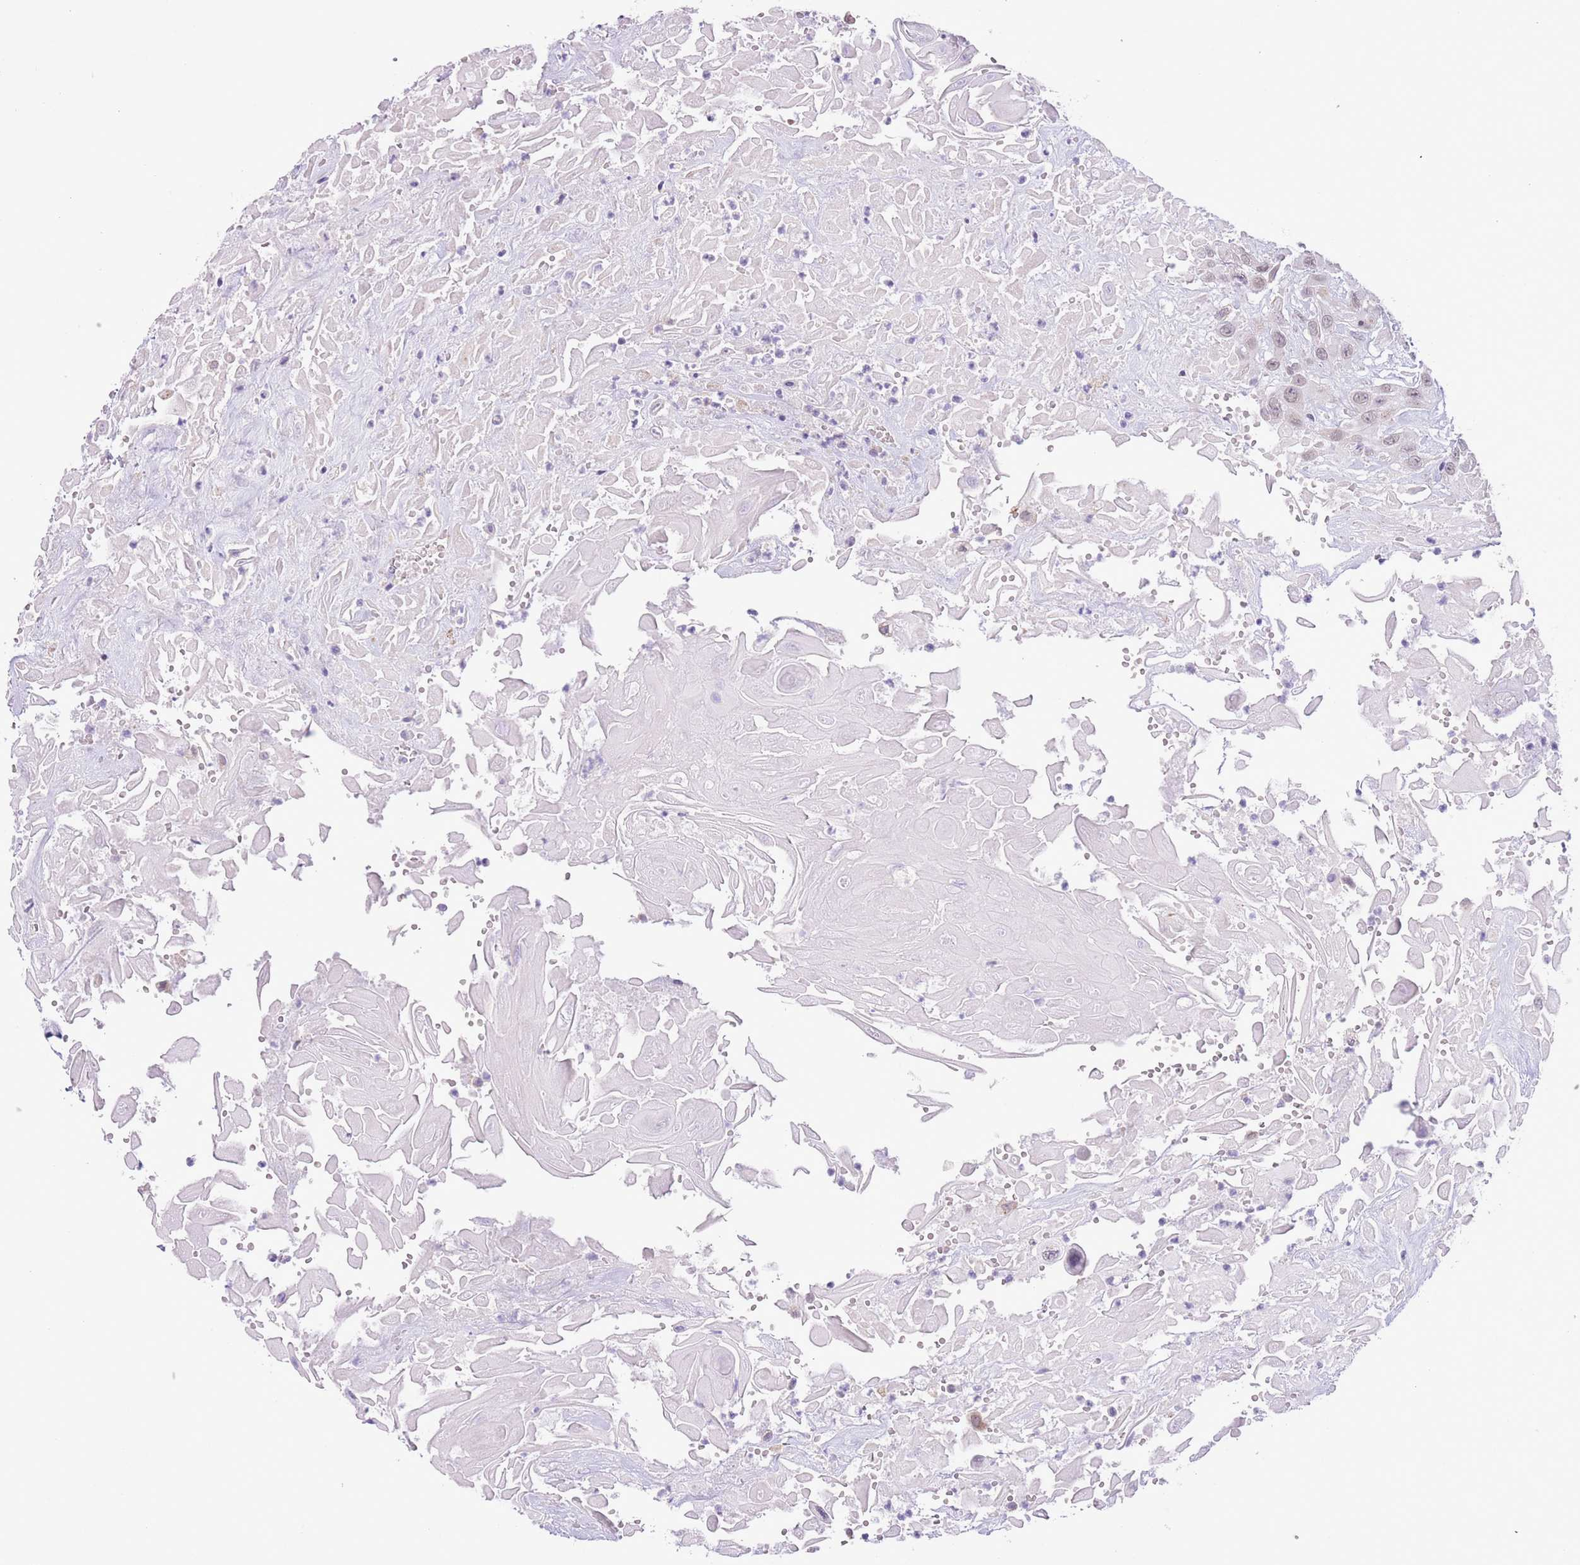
{"staining": {"intensity": "weak", "quantity": ">75%", "location": "nuclear"}, "tissue": "head and neck cancer", "cell_type": "Tumor cells", "image_type": "cancer", "snomed": [{"axis": "morphology", "description": "Squamous cell carcinoma, NOS"}, {"axis": "topography", "description": "Head-Neck"}], "caption": "Immunohistochemistry (IHC) (DAB (3,3'-diaminobenzidine)) staining of head and neck cancer shows weak nuclear protein expression in approximately >75% of tumor cells.", "gene": "ZNF576", "patient": {"sex": "male", "age": 81}}